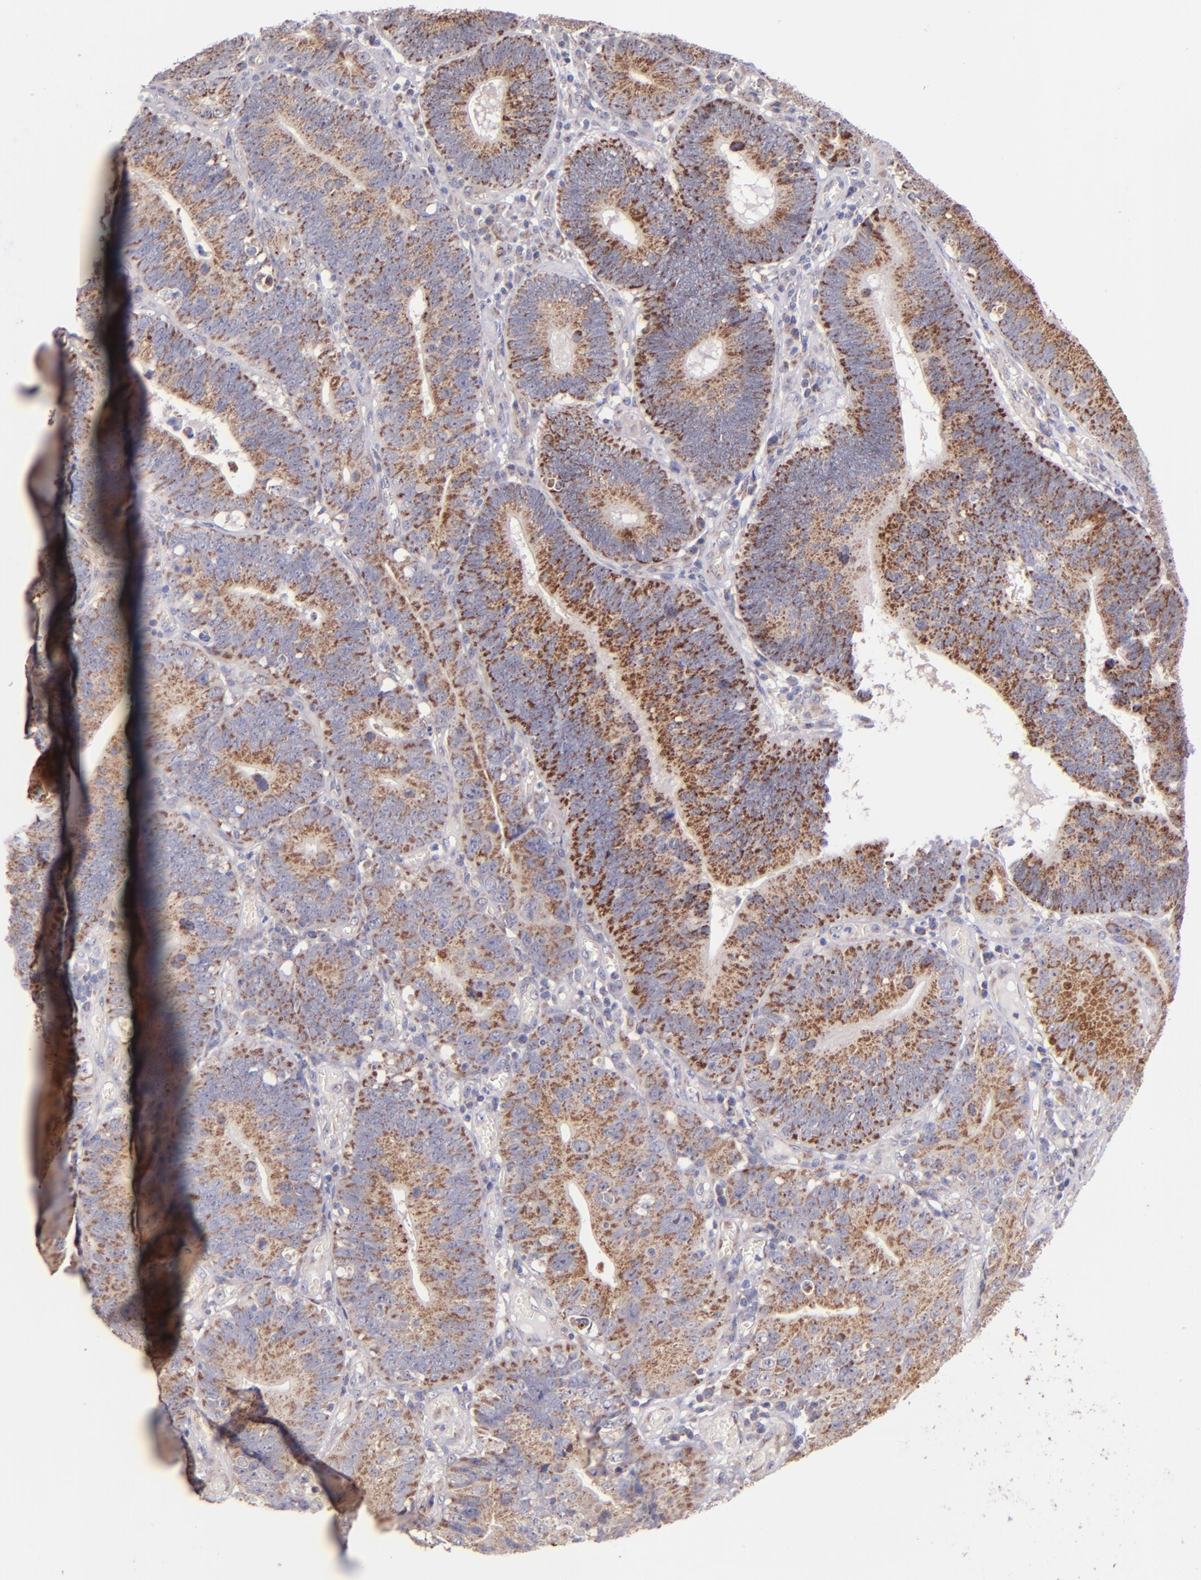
{"staining": {"intensity": "moderate", "quantity": ">75%", "location": "cytoplasmic/membranous"}, "tissue": "stomach cancer", "cell_type": "Tumor cells", "image_type": "cancer", "snomed": [{"axis": "morphology", "description": "Adenocarcinoma, NOS"}, {"axis": "topography", "description": "Stomach"}, {"axis": "topography", "description": "Gastric cardia"}], "caption": "Immunohistochemical staining of stomach cancer reveals moderate cytoplasmic/membranous protein expression in approximately >75% of tumor cells.", "gene": "SHC1", "patient": {"sex": "male", "age": 59}}